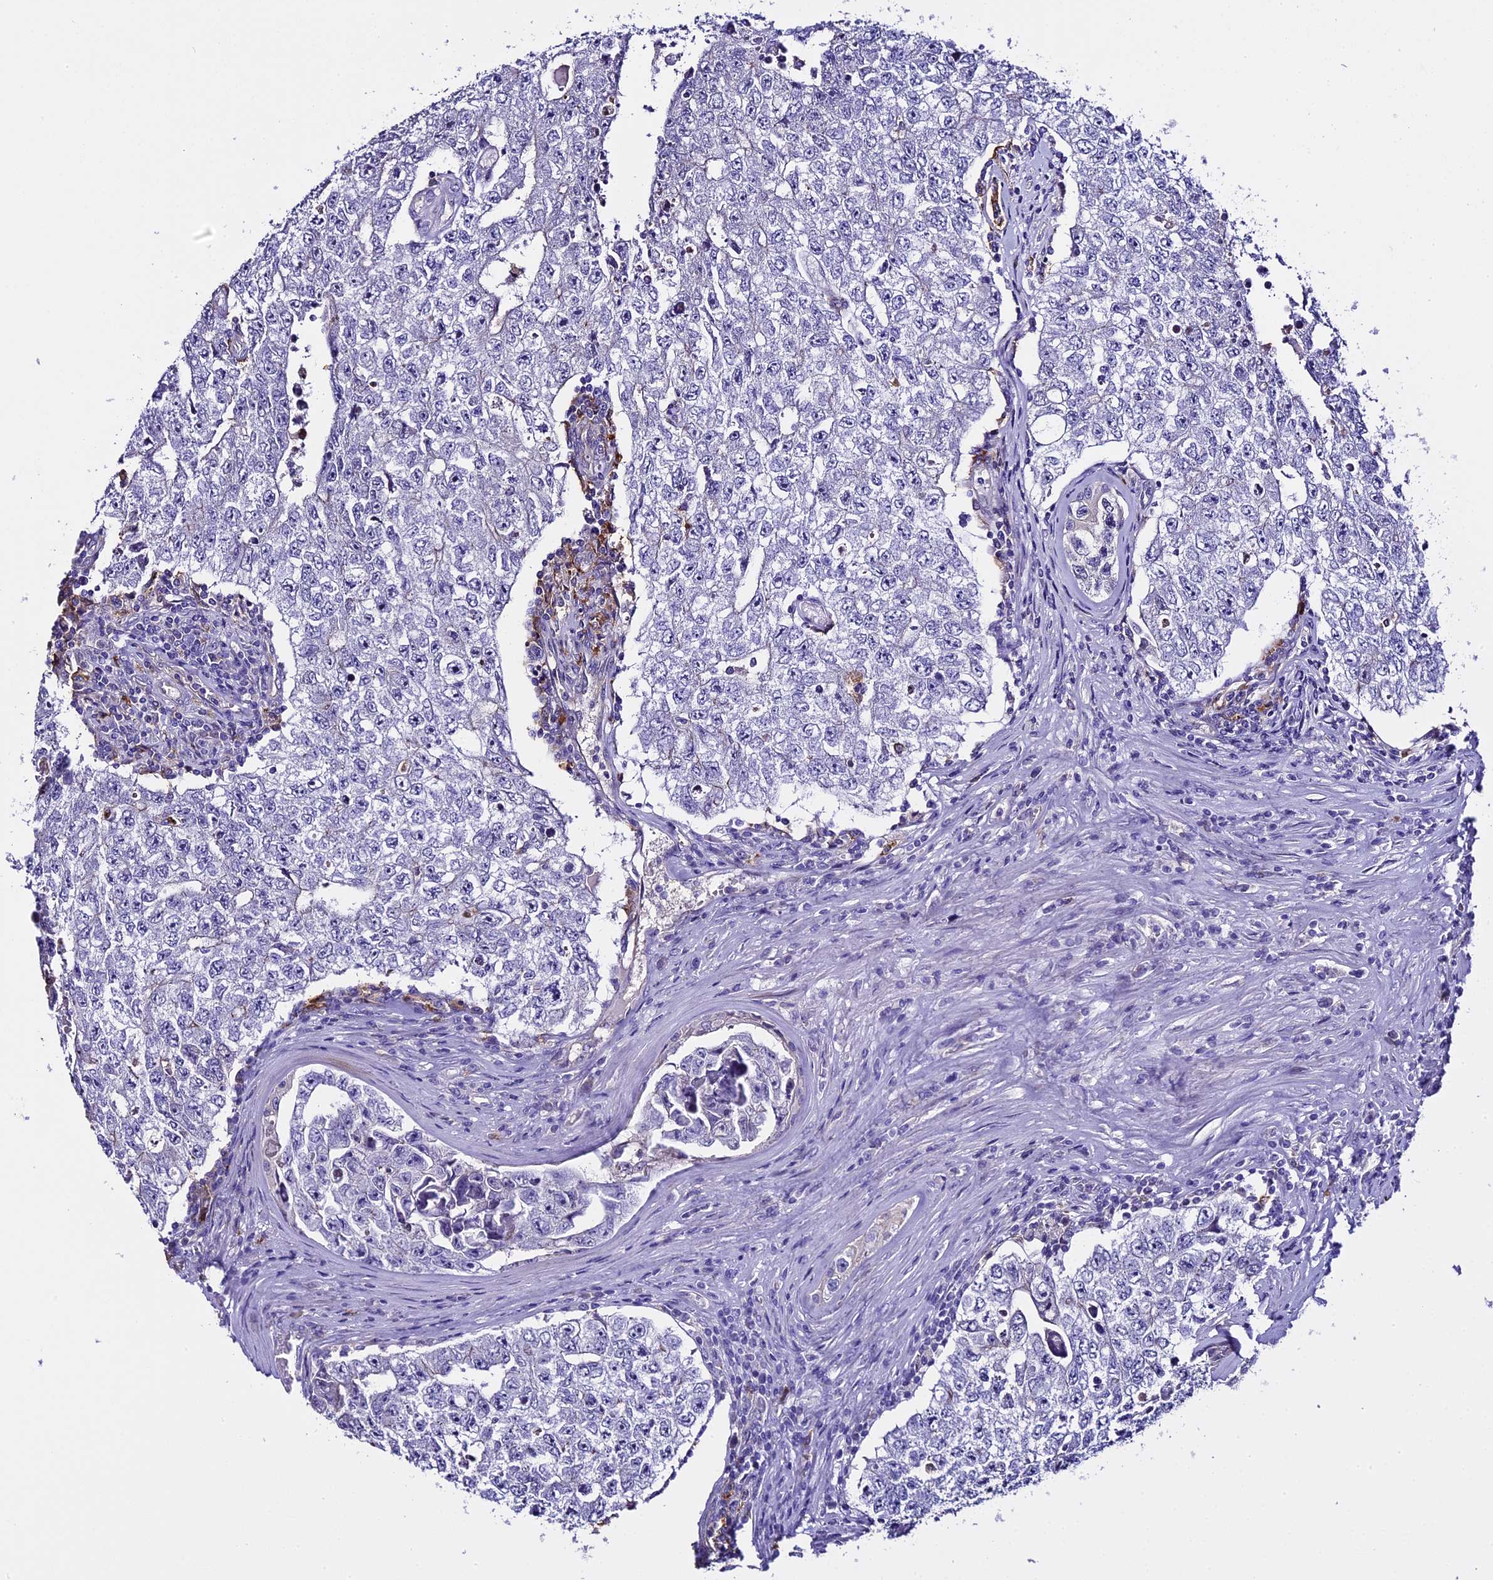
{"staining": {"intensity": "negative", "quantity": "none", "location": "none"}, "tissue": "testis cancer", "cell_type": "Tumor cells", "image_type": "cancer", "snomed": [{"axis": "morphology", "description": "Carcinoma, Embryonal, NOS"}, {"axis": "topography", "description": "Testis"}], "caption": "Immunohistochemistry (IHC) image of neoplastic tissue: human embryonal carcinoma (testis) stained with DAB (3,3'-diaminobenzidine) demonstrates no significant protein staining in tumor cells. (Stains: DAB immunohistochemistry (IHC) with hematoxylin counter stain, Microscopy: brightfield microscopy at high magnification).", "gene": "NOD2", "patient": {"sex": "male", "age": 17}}